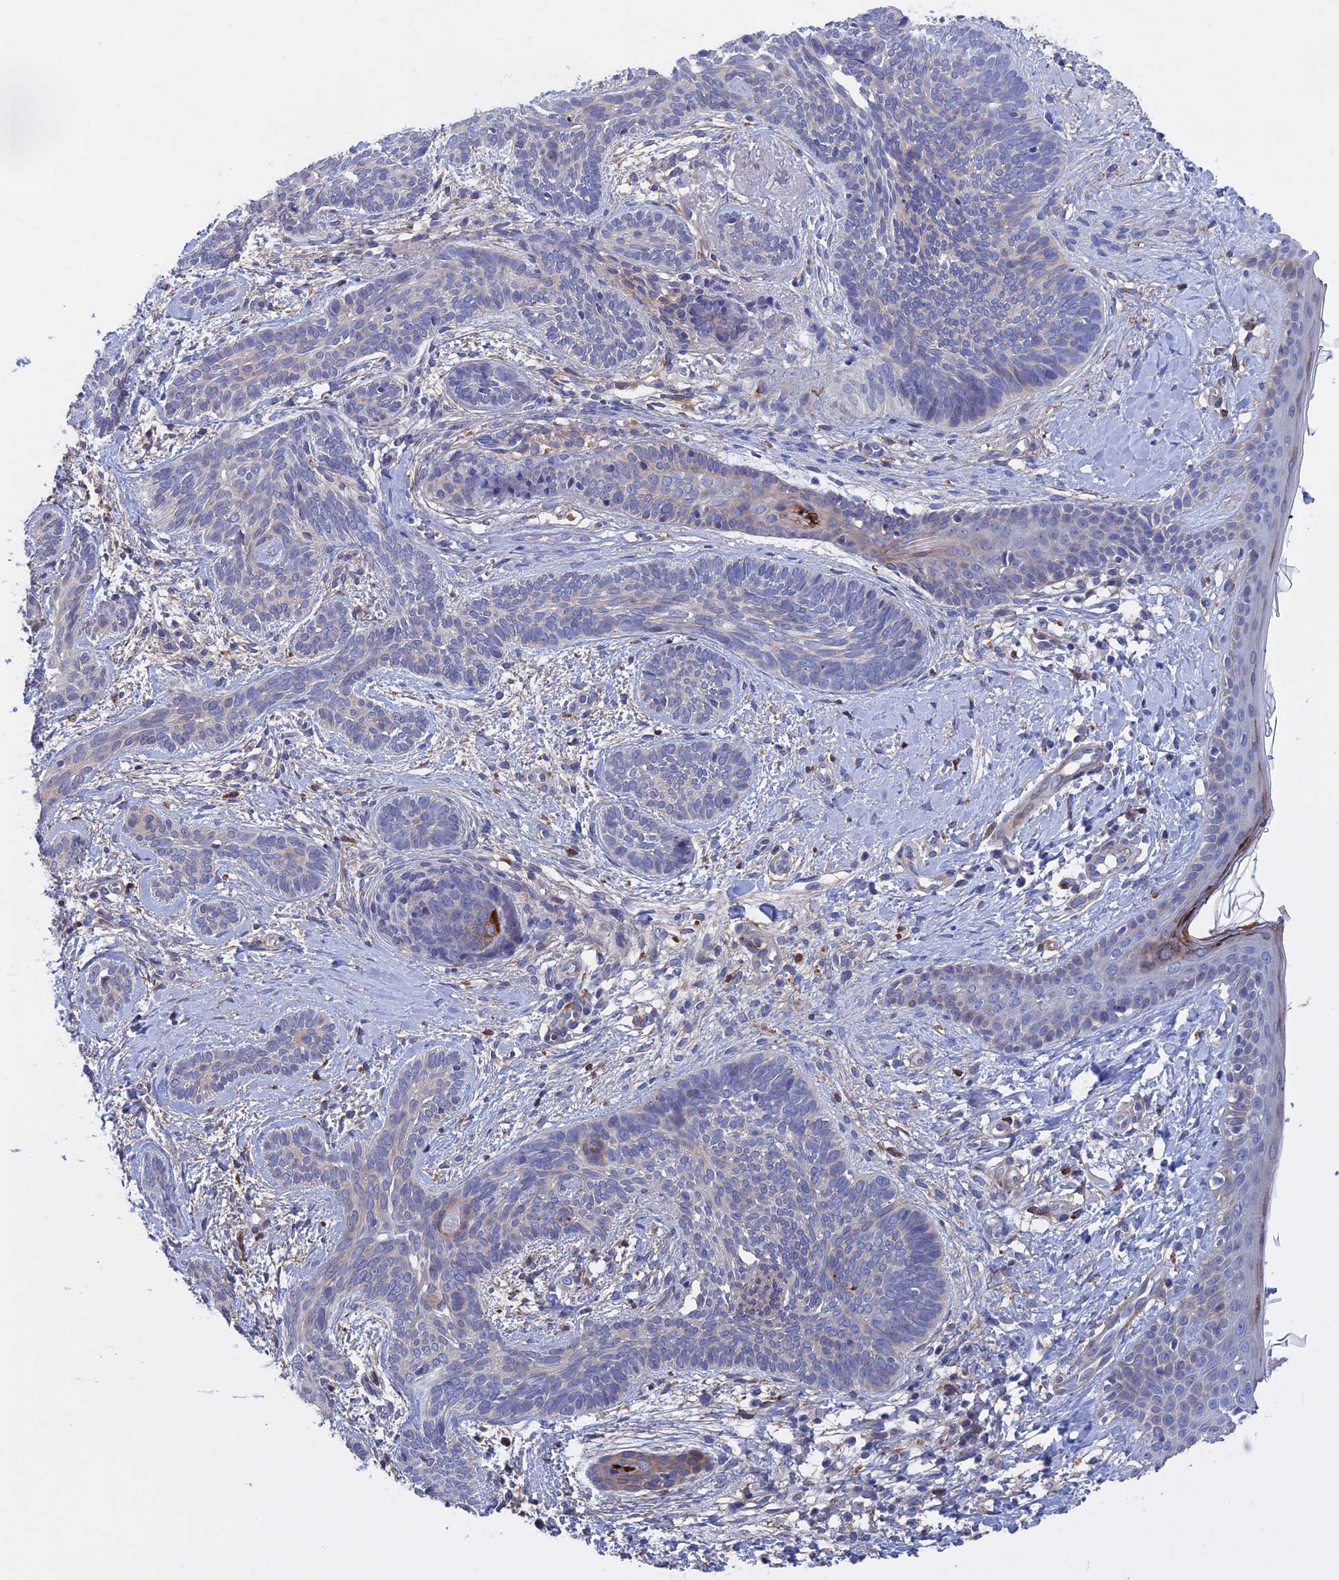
{"staining": {"intensity": "negative", "quantity": "none", "location": "none"}, "tissue": "skin cancer", "cell_type": "Tumor cells", "image_type": "cancer", "snomed": [{"axis": "morphology", "description": "Basal cell carcinoma"}, {"axis": "topography", "description": "Skin"}], "caption": "Tumor cells are negative for brown protein staining in skin cancer (basal cell carcinoma).", "gene": "SLC2A6", "patient": {"sex": "female", "age": 81}}